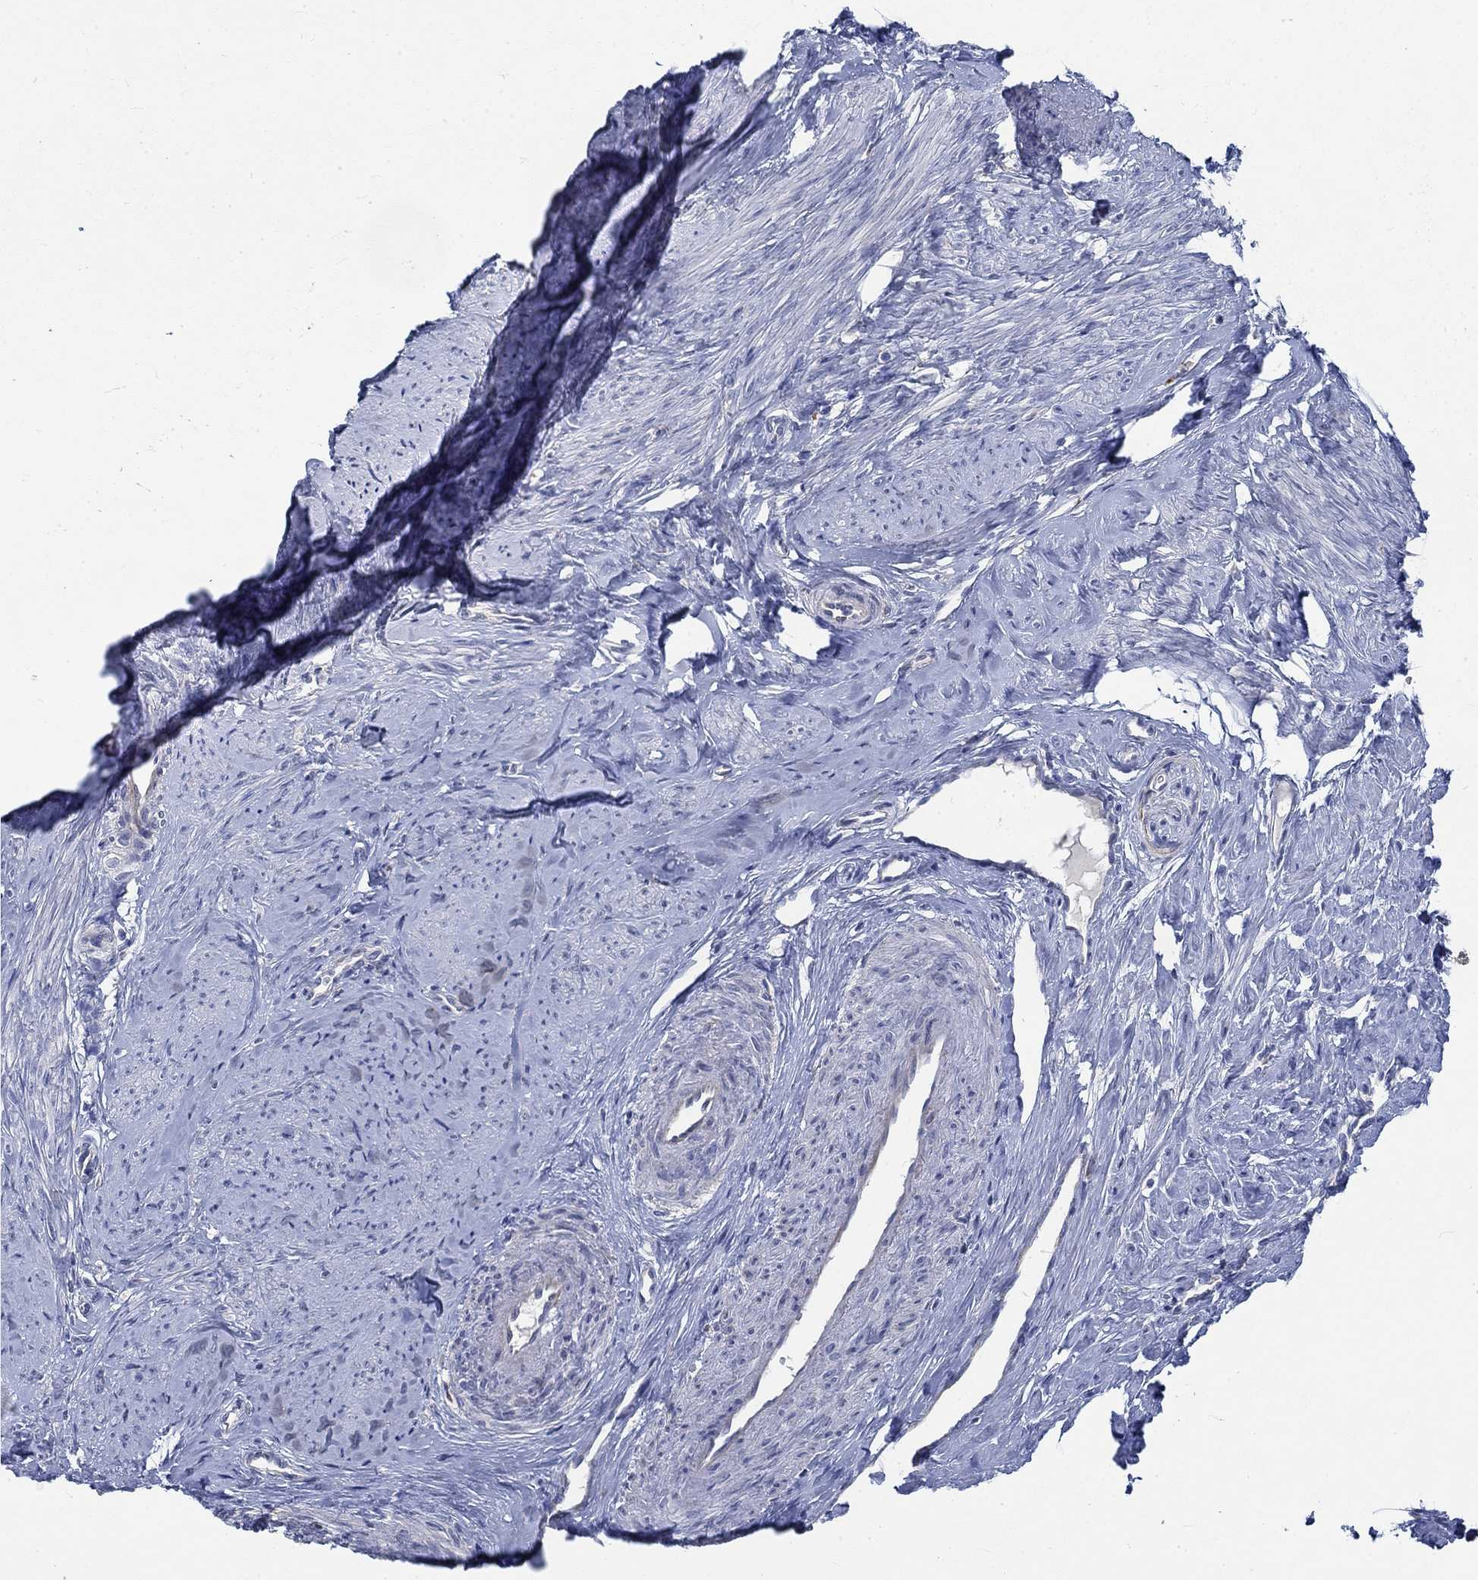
{"staining": {"intensity": "negative", "quantity": "none", "location": "none"}, "tissue": "smooth muscle", "cell_type": "Smooth muscle cells", "image_type": "normal", "snomed": [{"axis": "morphology", "description": "Normal tissue, NOS"}, {"axis": "topography", "description": "Smooth muscle"}], "caption": "Protein analysis of benign smooth muscle displays no significant positivity in smooth muscle cells.", "gene": "MMP24", "patient": {"sex": "female", "age": 48}}